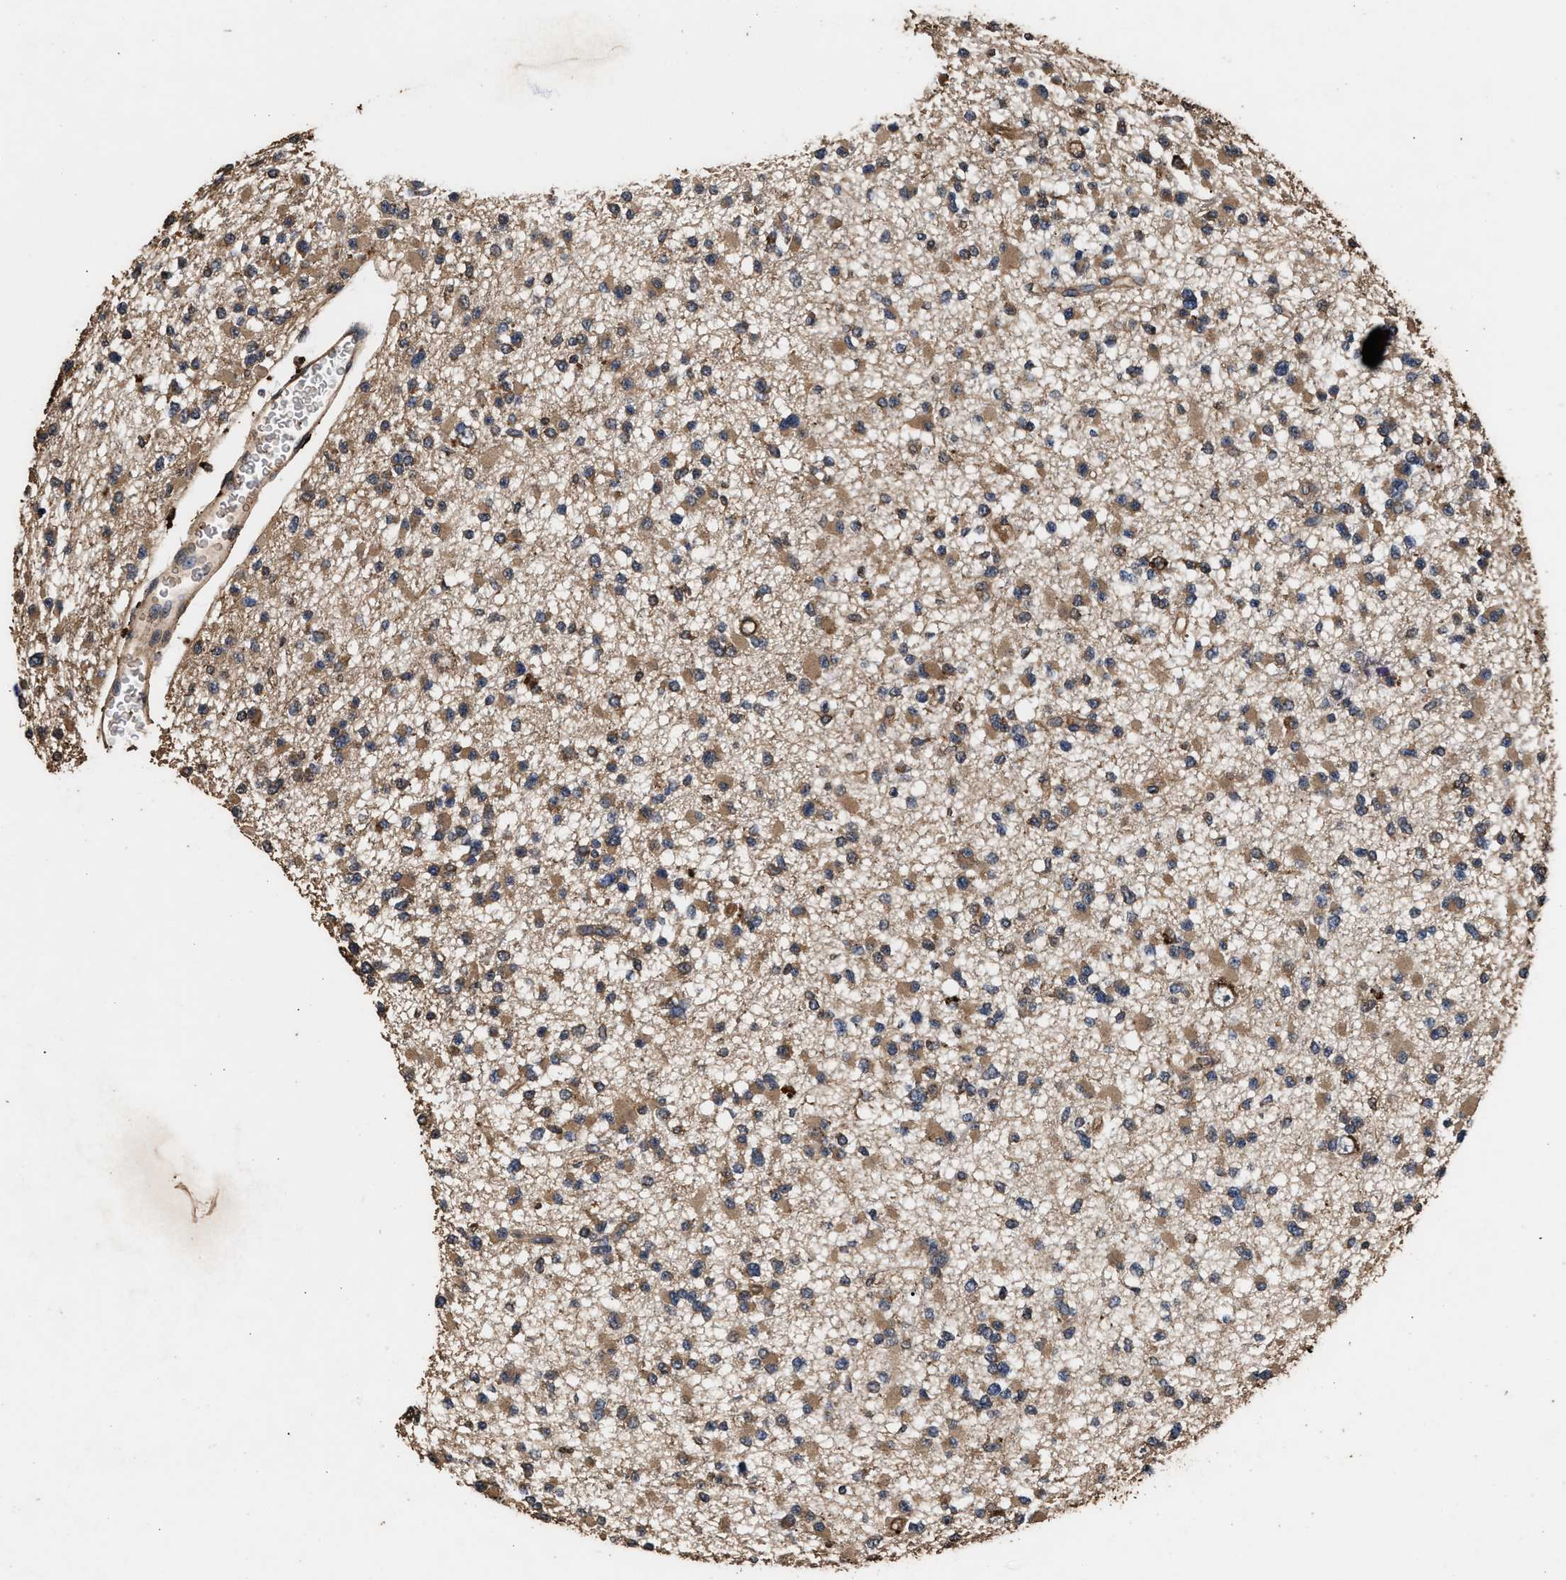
{"staining": {"intensity": "moderate", "quantity": ">75%", "location": "cytoplasmic/membranous"}, "tissue": "glioma", "cell_type": "Tumor cells", "image_type": "cancer", "snomed": [{"axis": "morphology", "description": "Glioma, malignant, Low grade"}, {"axis": "topography", "description": "Brain"}], "caption": "A brown stain highlights moderate cytoplasmic/membranous expression of a protein in human glioma tumor cells.", "gene": "KYAT1", "patient": {"sex": "female", "age": 22}}